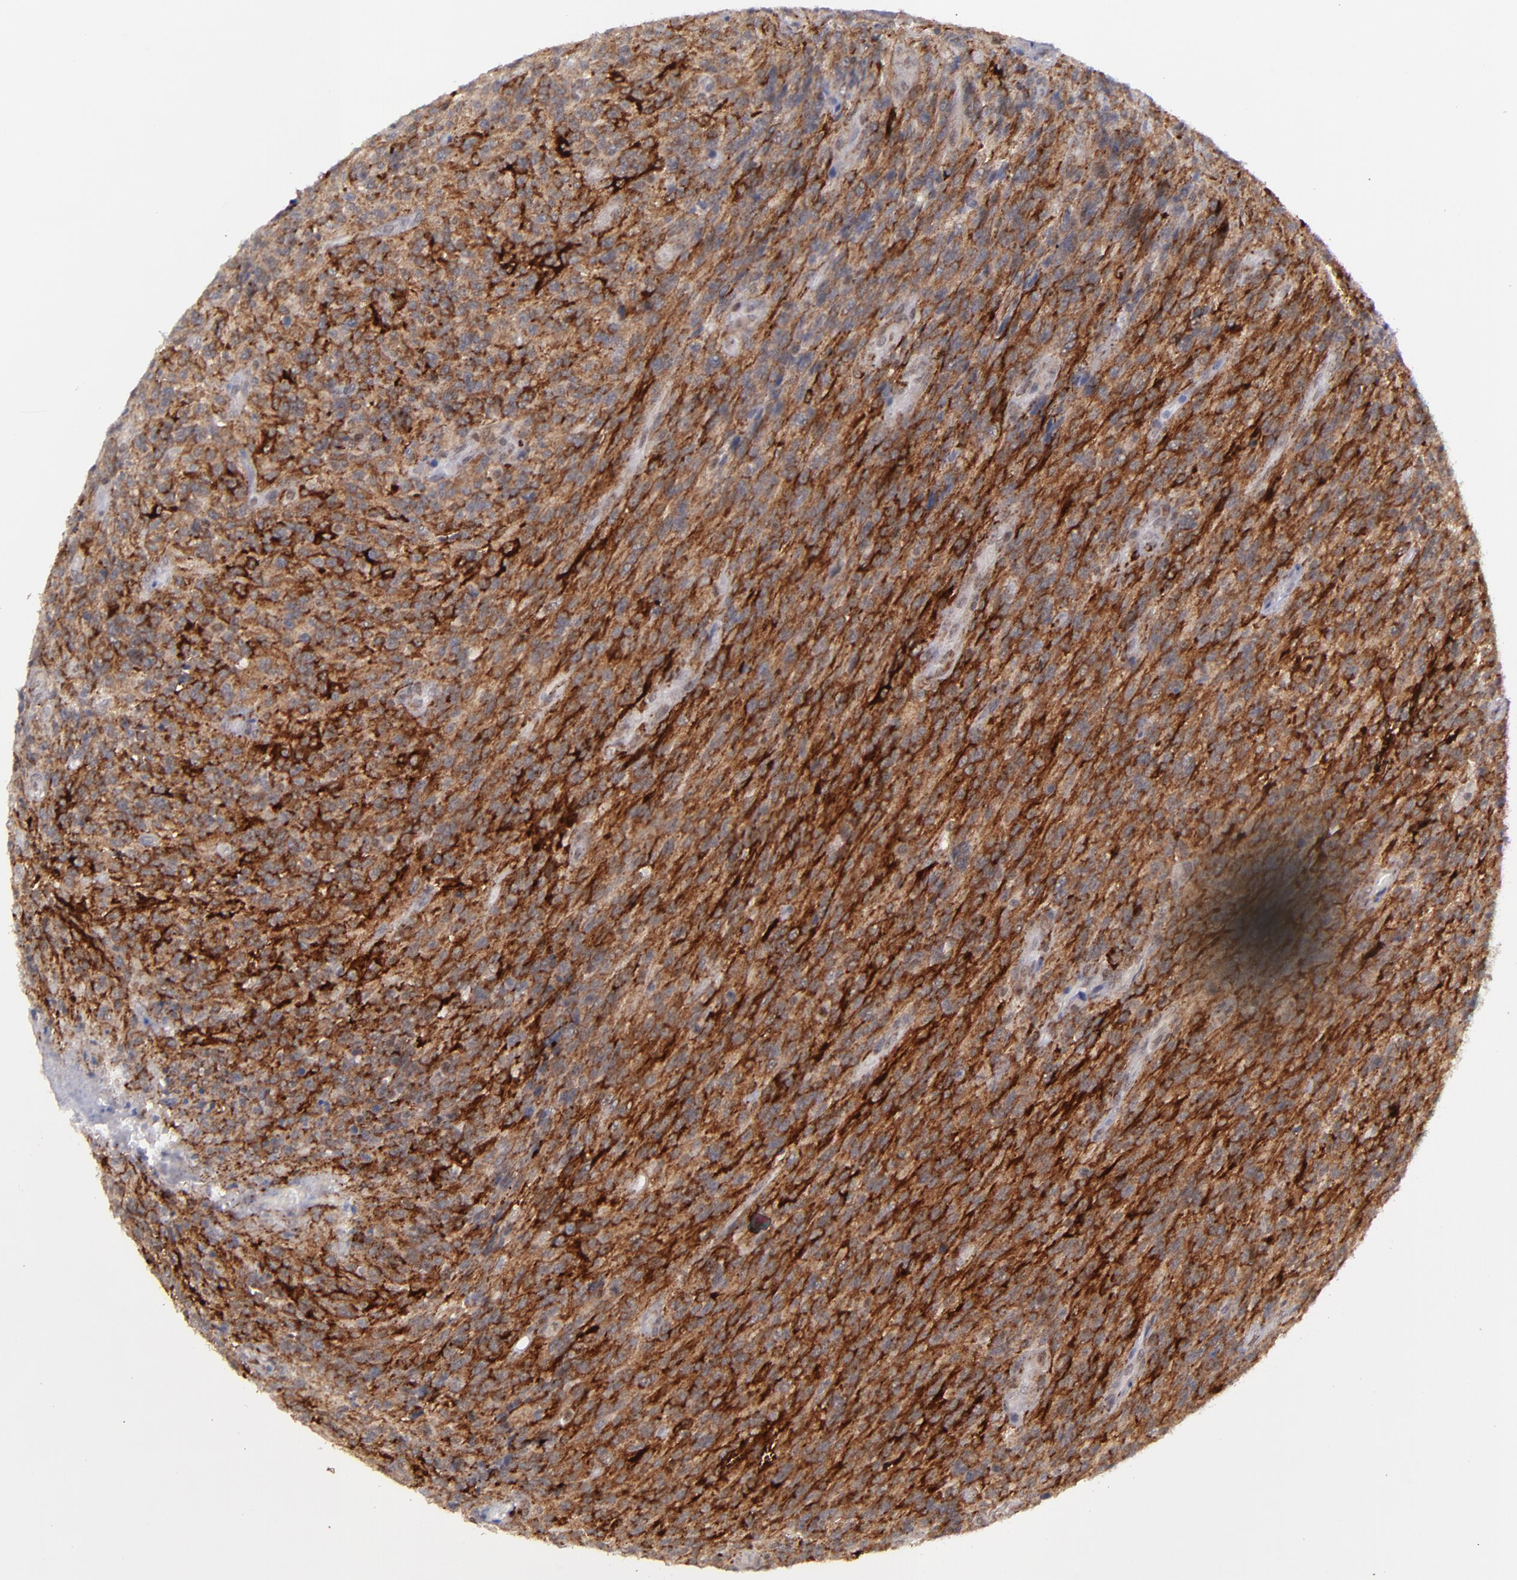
{"staining": {"intensity": "strong", "quantity": ">75%", "location": "cytoplasmic/membranous"}, "tissue": "glioma", "cell_type": "Tumor cells", "image_type": "cancer", "snomed": [{"axis": "morphology", "description": "Normal tissue, NOS"}, {"axis": "morphology", "description": "Glioma, malignant, High grade"}, {"axis": "topography", "description": "Cerebral cortex"}], "caption": "Tumor cells exhibit high levels of strong cytoplasmic/membranous expression in about >75% of cells in human high-grade glioma (malignant).", "gene": "RREB1", "patient": {"sex": "male", "age": 56}}